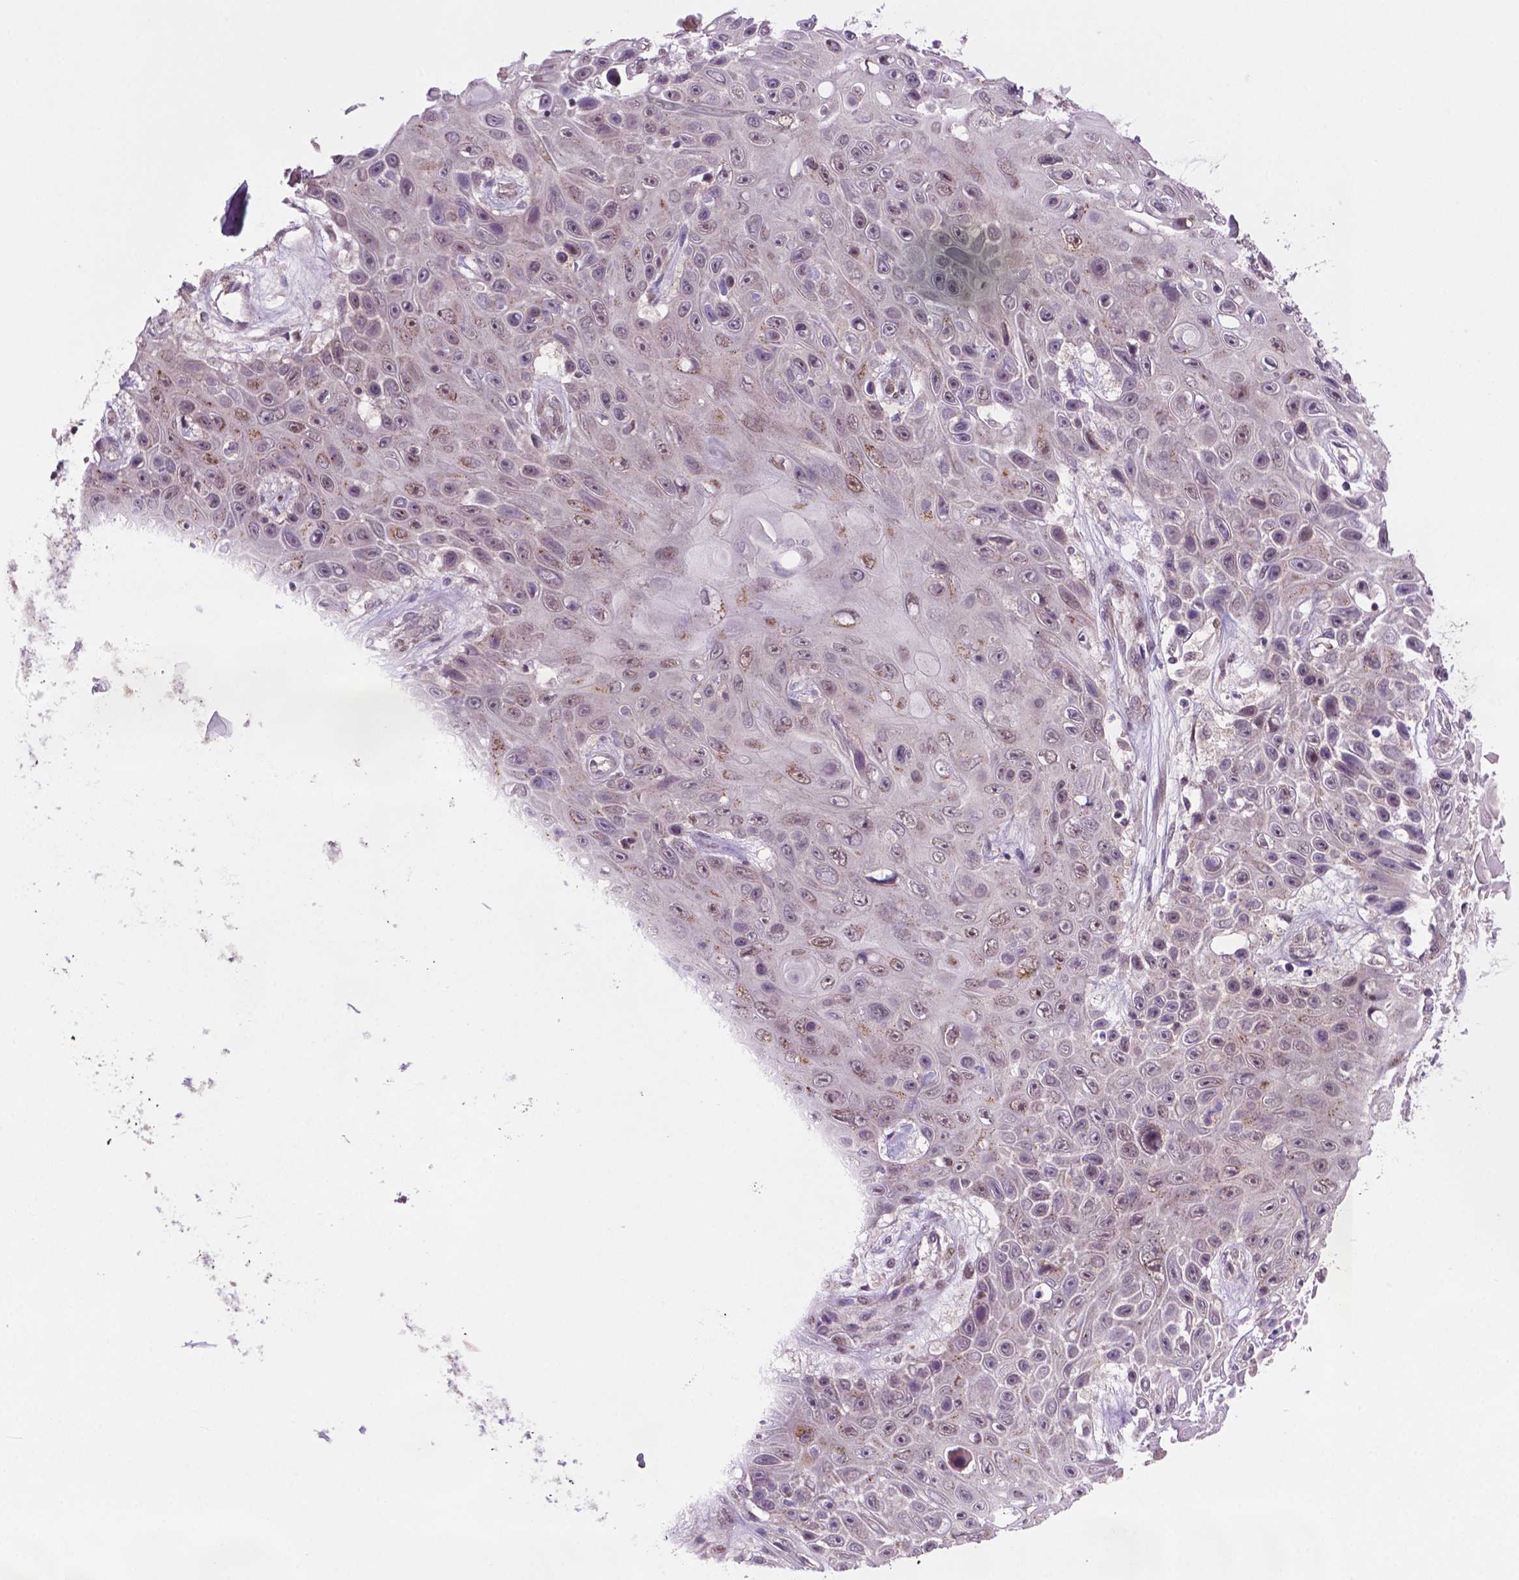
{"staining": {"intensity": "weak", "quantity": "<25%", "location": "nuclear"}, "tissue": "skin cancer", "cell_type": "Tumor cells", "image_type": "cancer", "snomed": [{"axis": "morphology", "description": "Squamous cell carcinoma, NOS"}, {"axis": "topography", "description": "Skin"}], "caption": "An IHC image of skin cancer (squamous cell carcinoma) is shown. There is no staining in tumor cells of skin cancer (squamous cell carcinoma).", "gene": "PHAX", "patient": {"sex": "male", "age": 82}}